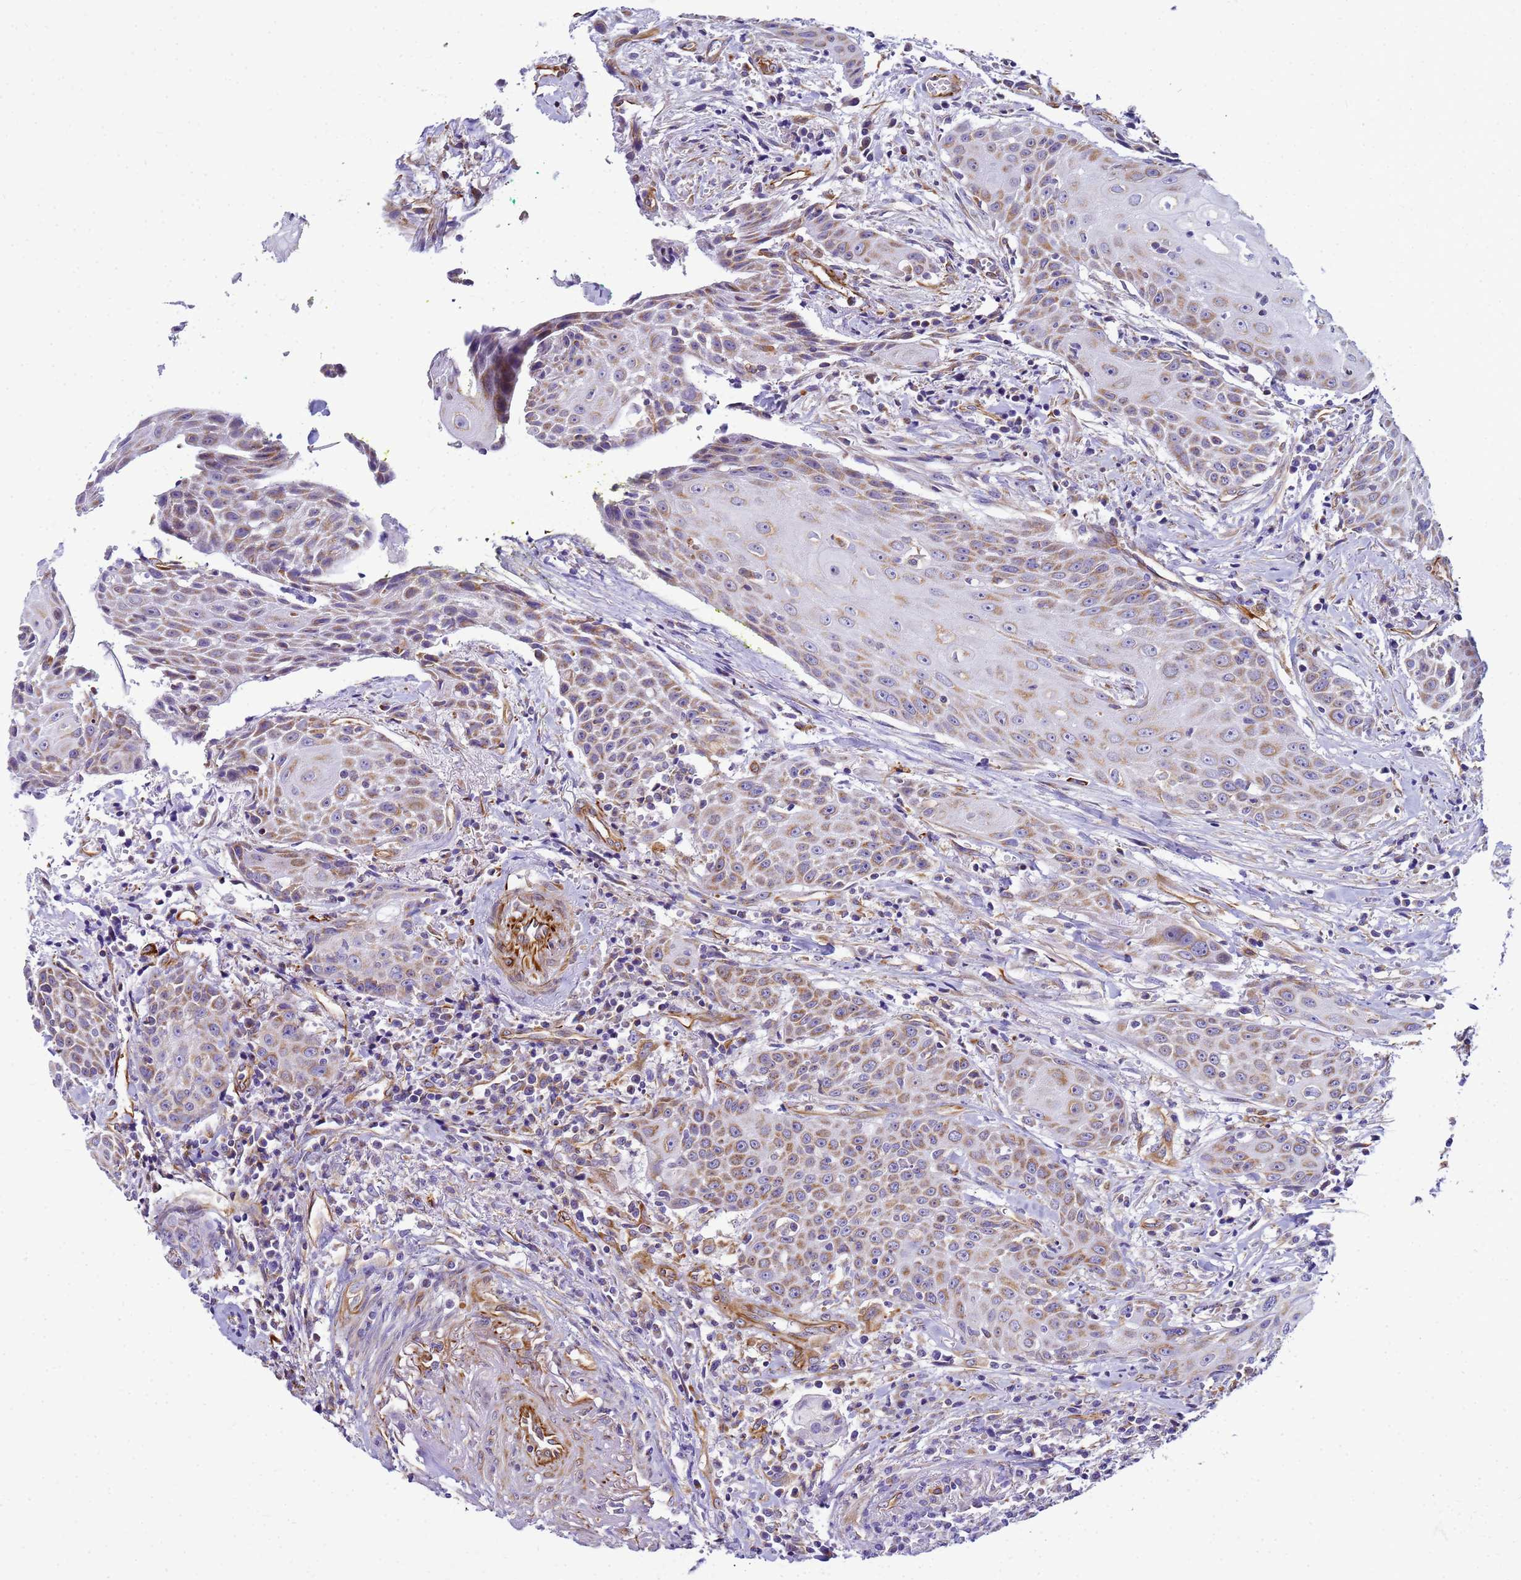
{"staining": {"intensity": "moderate", "quantity": ">75%", "location": "cytoplasmic/membranous"}, "tissue": "head and neck cancer", "cell_type": "Tumor cells", "image_type": "cancer", "snomed": [{"axis": "morphology", "description": "Squamous cell carcinoma, NOS"}, {"axis": "topography", "description": "Oral tissue"}, {"axis": "topography", "description": "Head-Neck"}], "caption": "IHC (DAB) staining of human head and neck cancer (squamous cell carcinoma) demonstrates moderate cytoplasmic/membranous protein staining in approximately >75% of tumor cells.", "gene": "UBXN2B", "patient": {"sex": "female", "age": 82}}